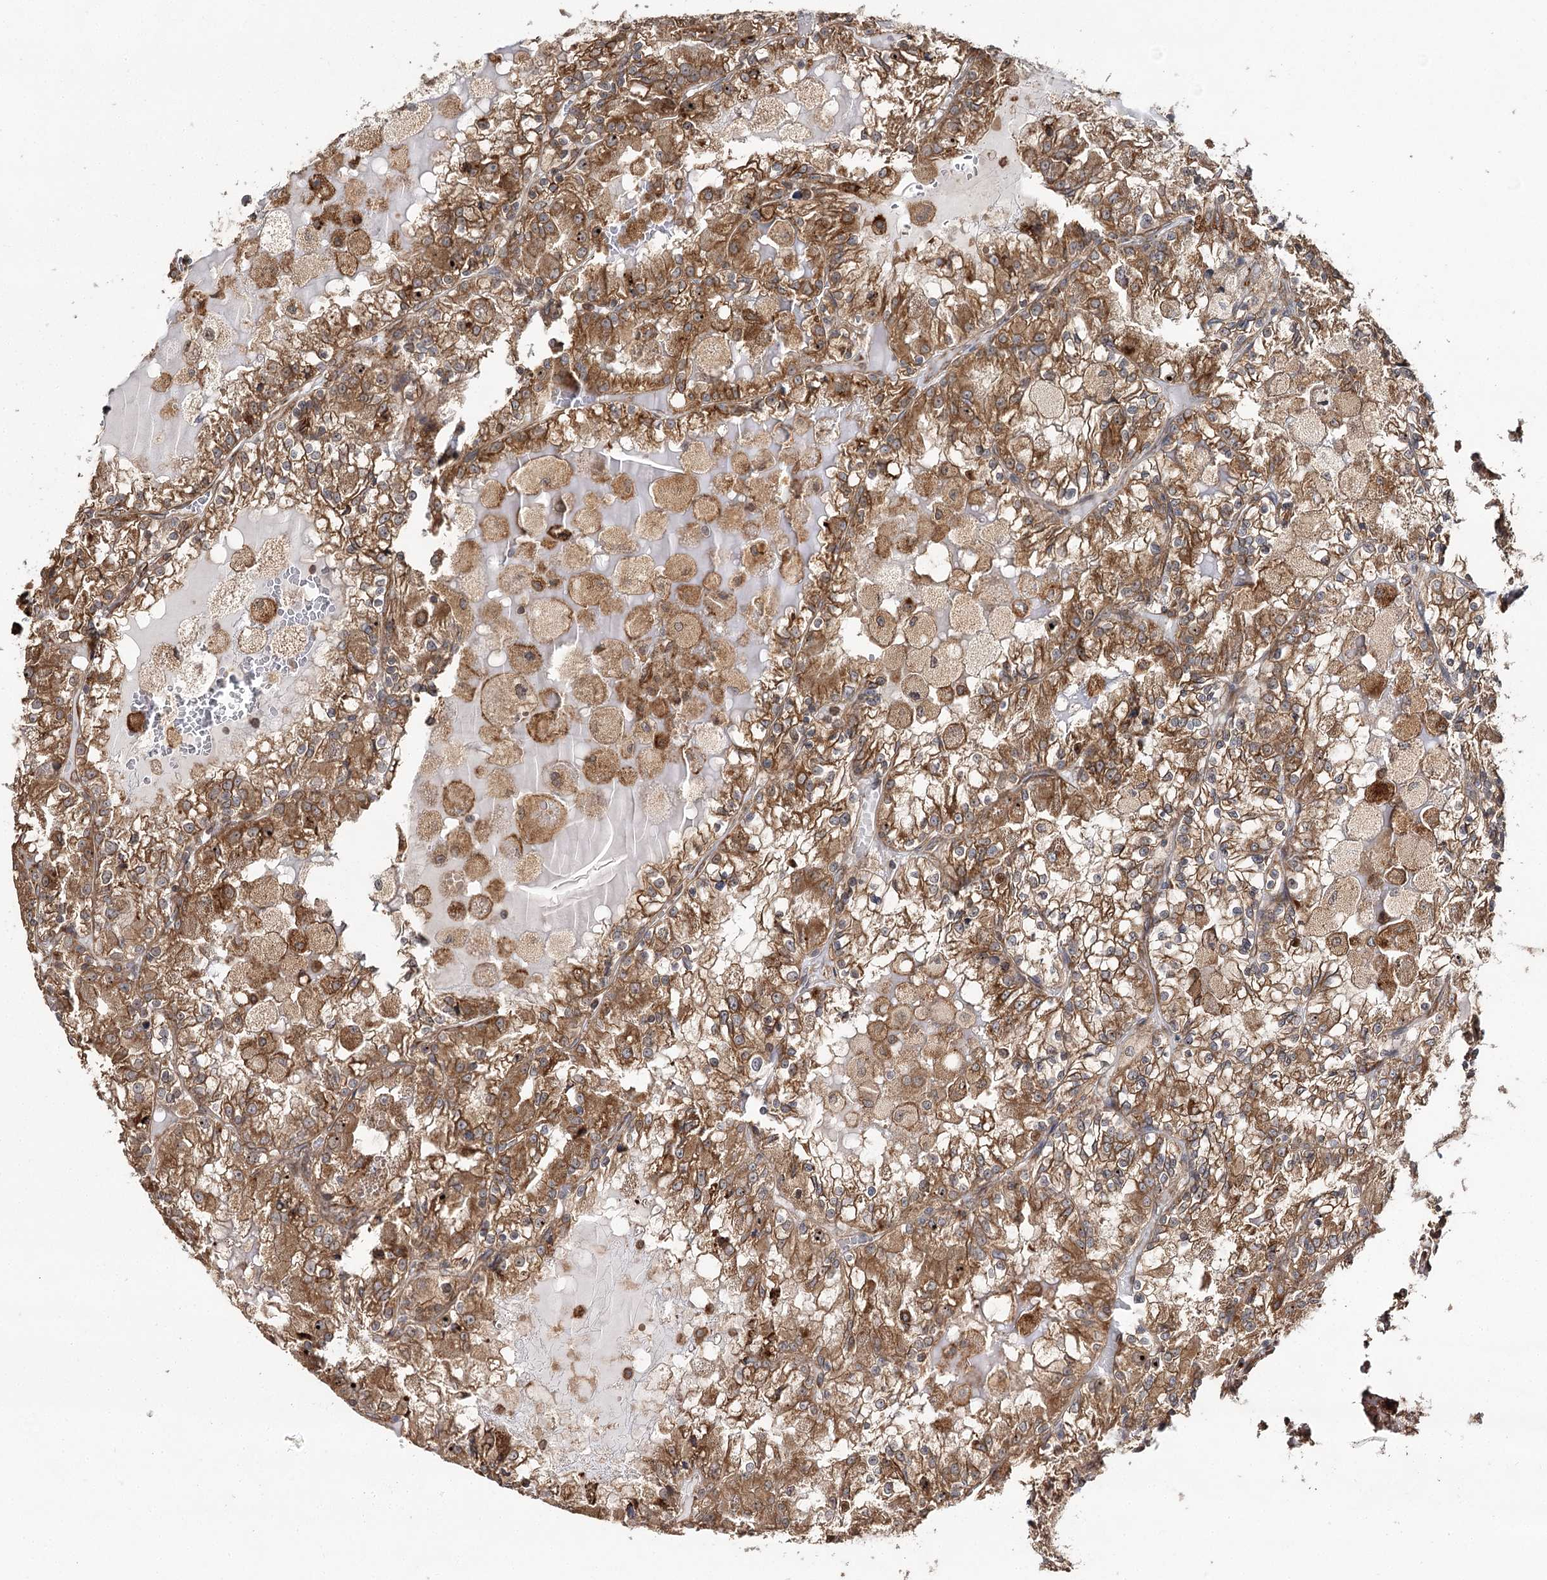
{"staining": {"intensity": "moderate", "quantity": ">75%", "location": "cytoplasmic/membranous"}, "tissue": "renal cancer", "cell_type": "Tumor cells", "image_type": "cancer", "snomed": [{"axis": "morphology", "description": "Adenocarcinoma, NOS"}, {"axis": "topography", "description": "Kidney"}], "caption": "Adenocarcinoma (renal) stained with a protein marker exhibits moderate staining in tumor cells.", "gene": "DNAJB14", "patient": {"sex": "female", "age": 56}}